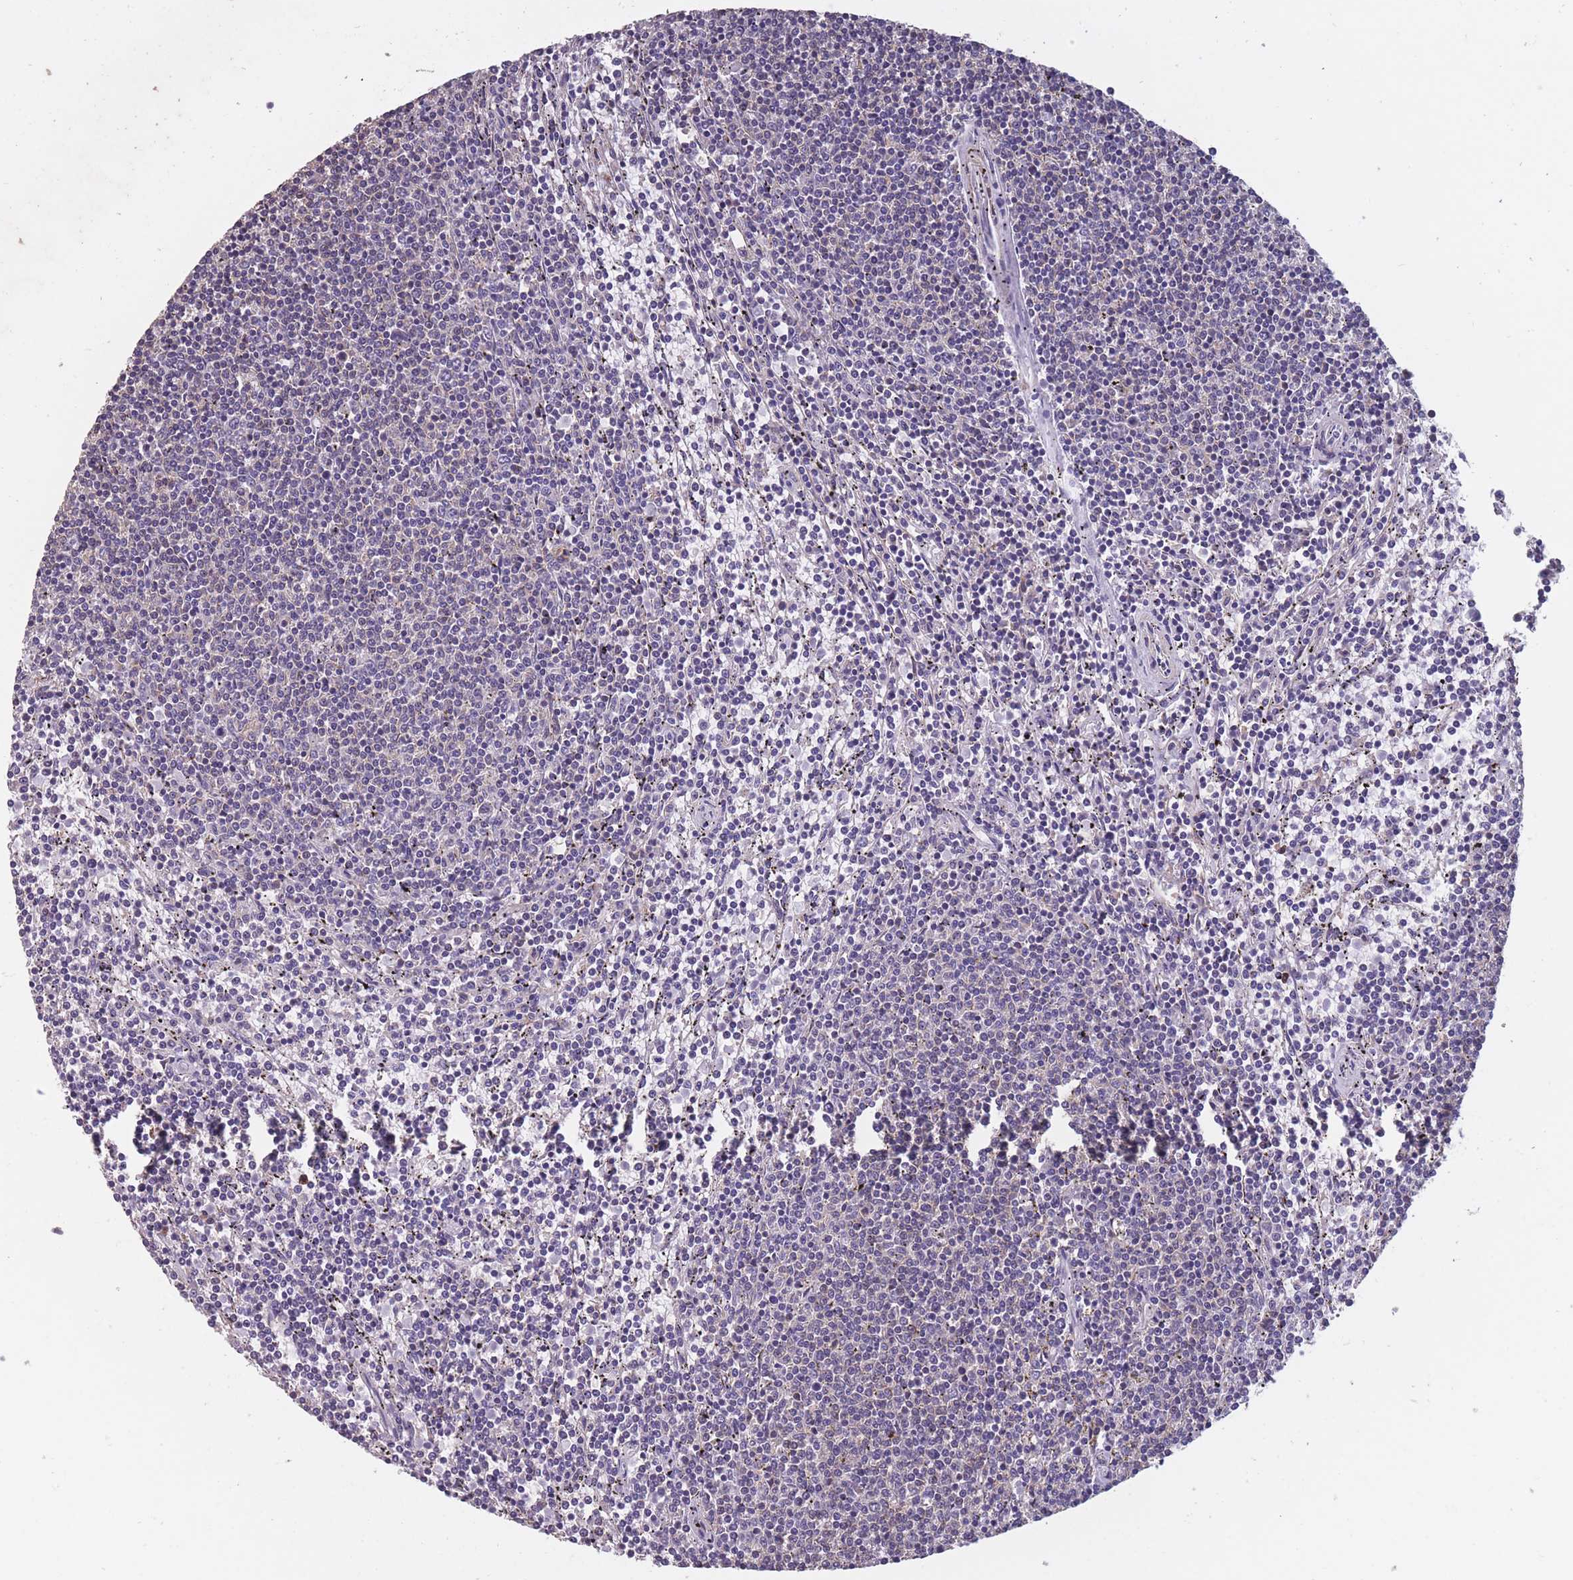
{"staining": {"intensity": "negative", "quantity": "none", "location": "none"}, "tissue": "lymphoma", "cell_type": "Tumor cells", "image_type": "cancer", "snomed": [{"axis": "morphology", "description": "Malignant lymphoma, non-Hodgkin's type, Low grade"}, {"axis": "topography", "description": "Spleen"}], "caption": "A histopathology image of human low-grade malignant lymphoma, non-Hodgkin's type is negative for staining in tumor cells.", "gene": "TOMM40L", "patient": {"sex": "female", "age": 50}}